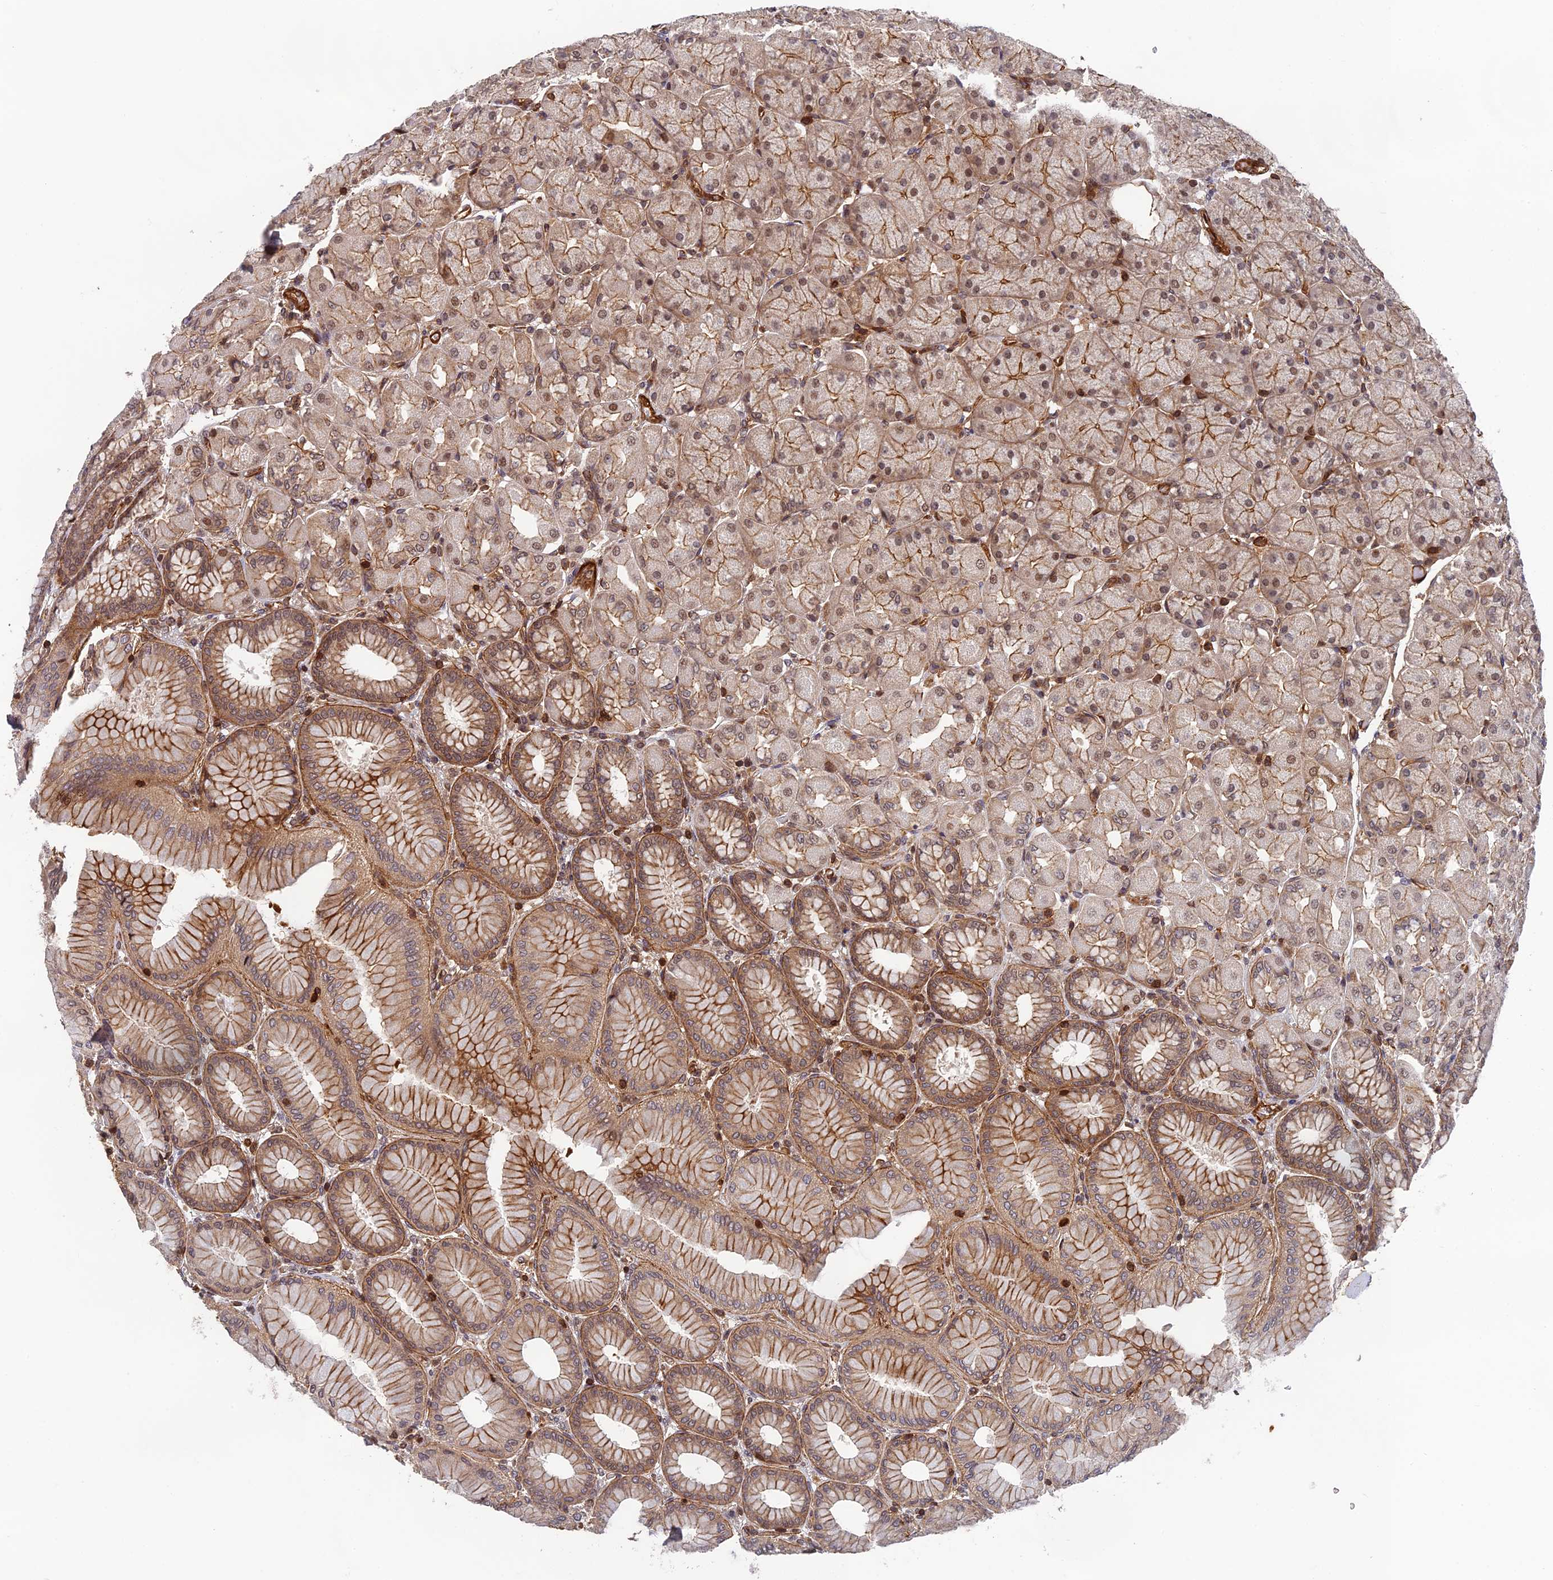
{"staining": {"intensity": "moderate", "quantity": "25%-75%", "location": "cytoplasmic/membranous,nuclear"}, "tissue": "stomach", "cell_type": "Glandular cells", "image_type": "normal", "snomed": [{"axis": "morphology", "description": "Normal tissue, NOS"}, {"axis": "topography", "description": "Stomach, upper"}], "caption": "An image of stomach stained for a protein demonstrates moderate cytoplasmic/membranous,nuclear brown staining in glandular cells.", "gene": "OSBPL1A", "patient": {"sex": "female", "age": 56}}